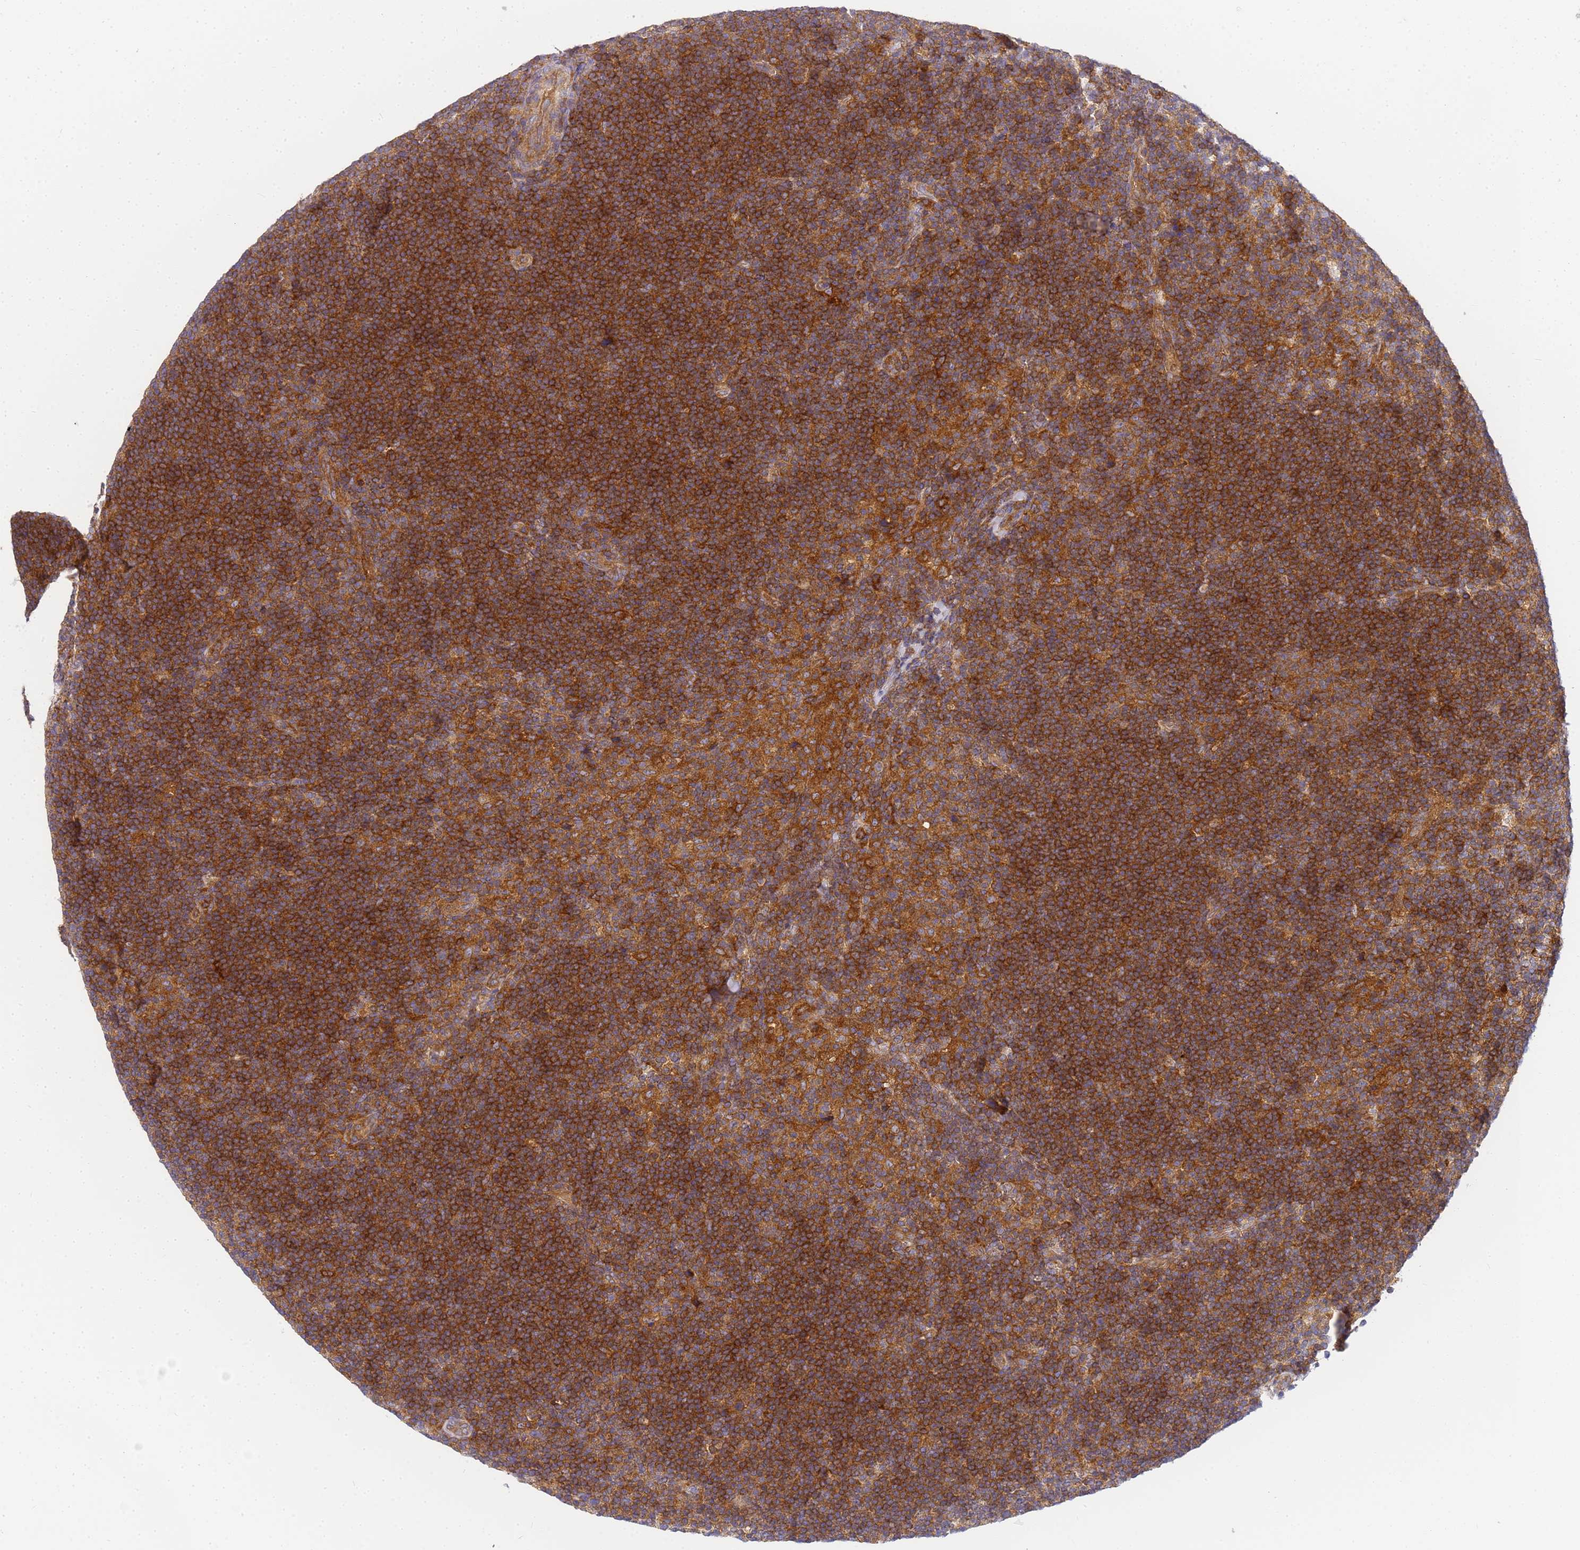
{"staining": {"intensity": "moderate", "quantity": ">75%", "location": "cytoplasmic/membranous"}, "tissue": "lymphoma", "cell_type": "Tumor cells", "image_type": "cancer", "snomed": [{"axis": "morphology", "description": "Hodgkin's disease, NOS"}, {"axis": "topography", "description": "Lymph node"}], "caption": "Hodgkin's disease stained with DAB immunohistochemistry demonstrates medium levels of moderate cytoplasmic/membranous expression in about >75% of tumor cells.", "gene": "CHM", "patient": {"sex": "female", "age": 57}}